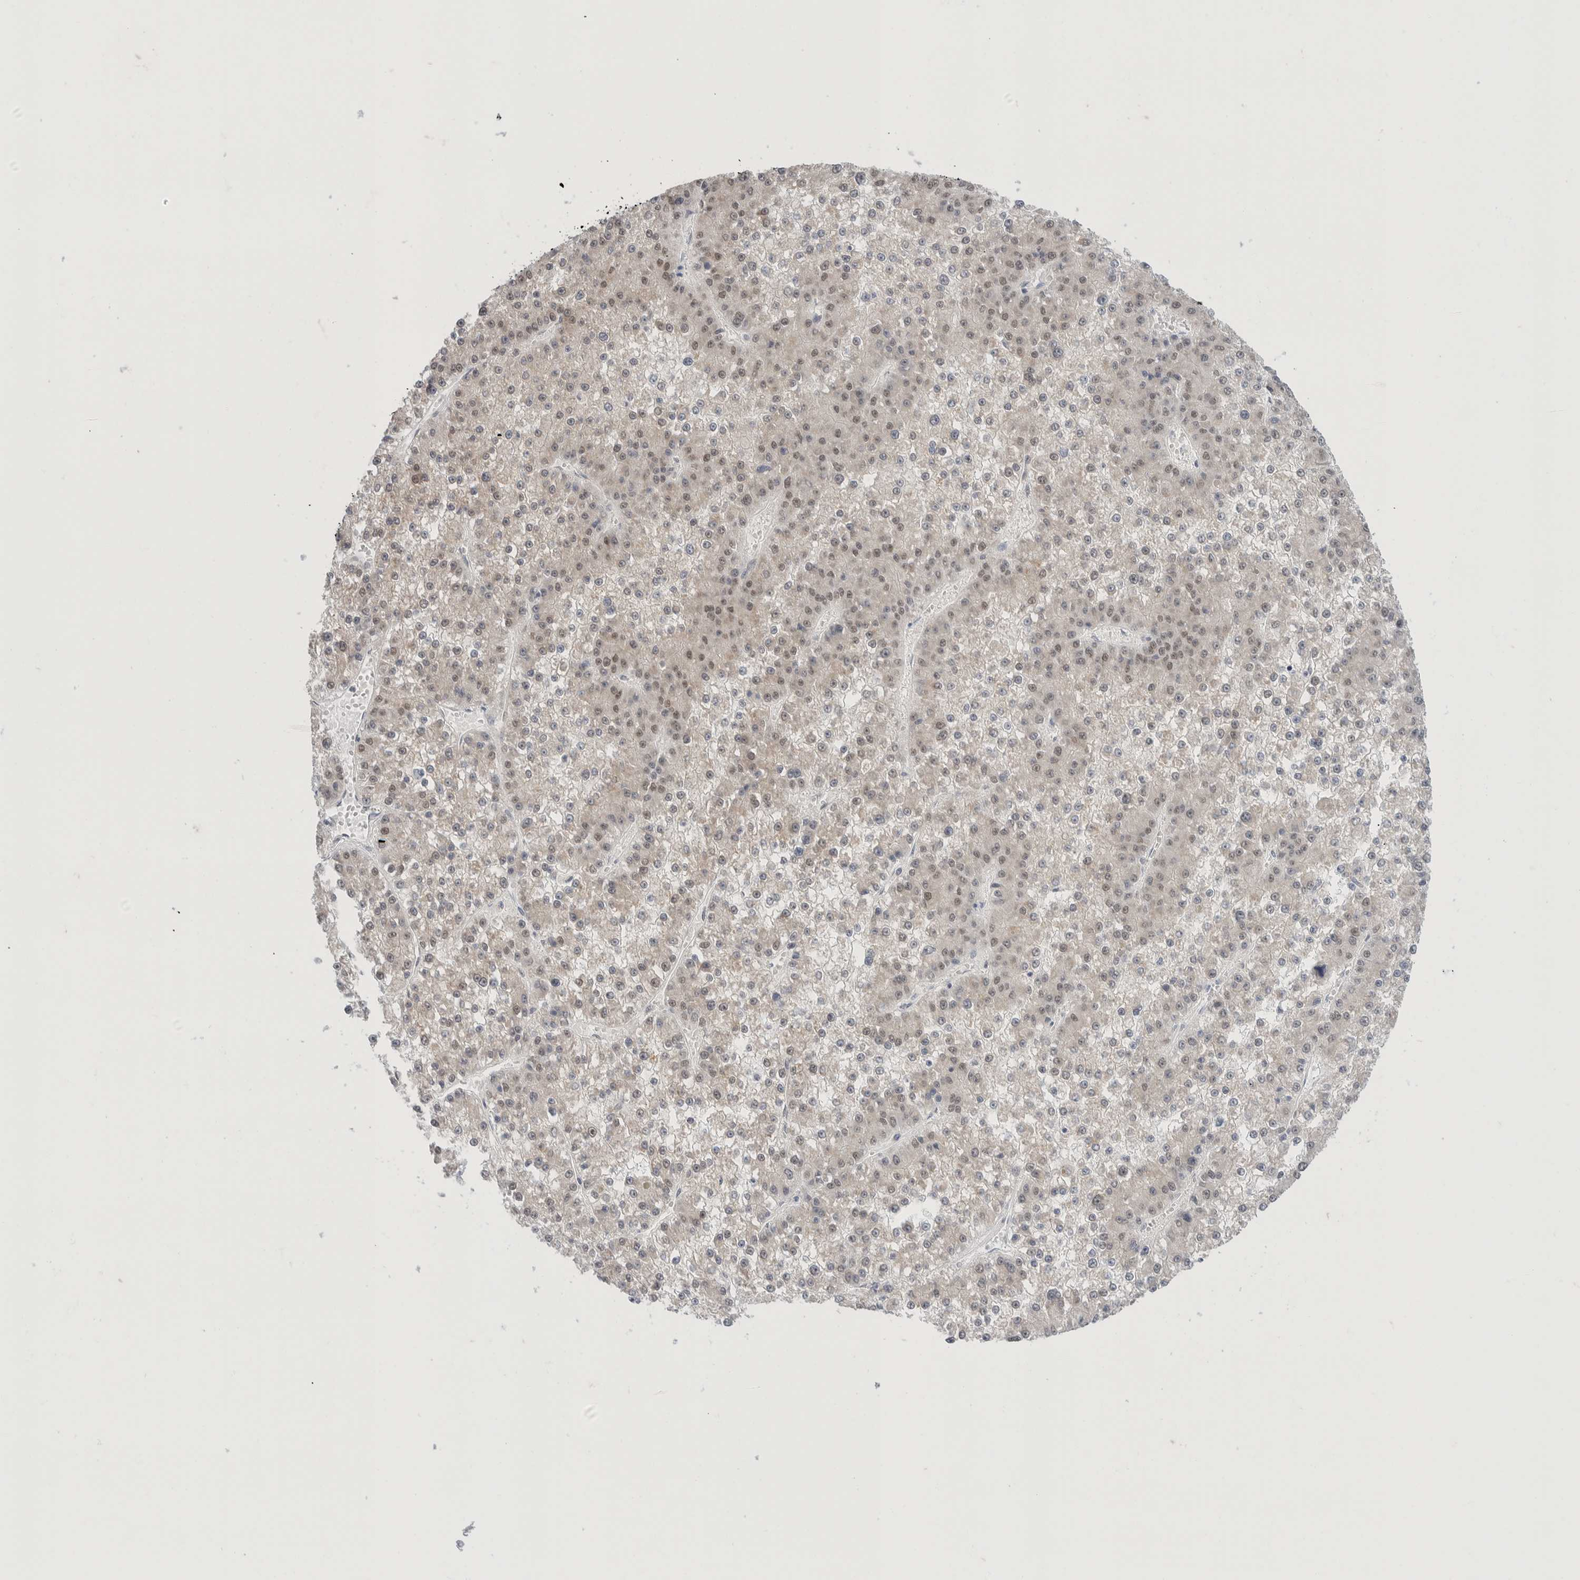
{"staining": {"intensity": "weak", "quantity": "25%-75%", "location": "nuclear"}, "tissue": "liver cancer", "cell_type": "Tumor cells", "image_type": "cancer", "snomed": [{"axis": "morphology", "description": "Carcinoma, Hepatocellular, NOS"}, {"axis": "topography", "description": "Liver"}], "caption": "Immunohistochemical staining of liver hepatocellular carcinoma shows weak nuclear protein expression in about 25%-75% of tumor cells.", "gene": "CRAT", "patient": {"sex": "female", "age": 73}}